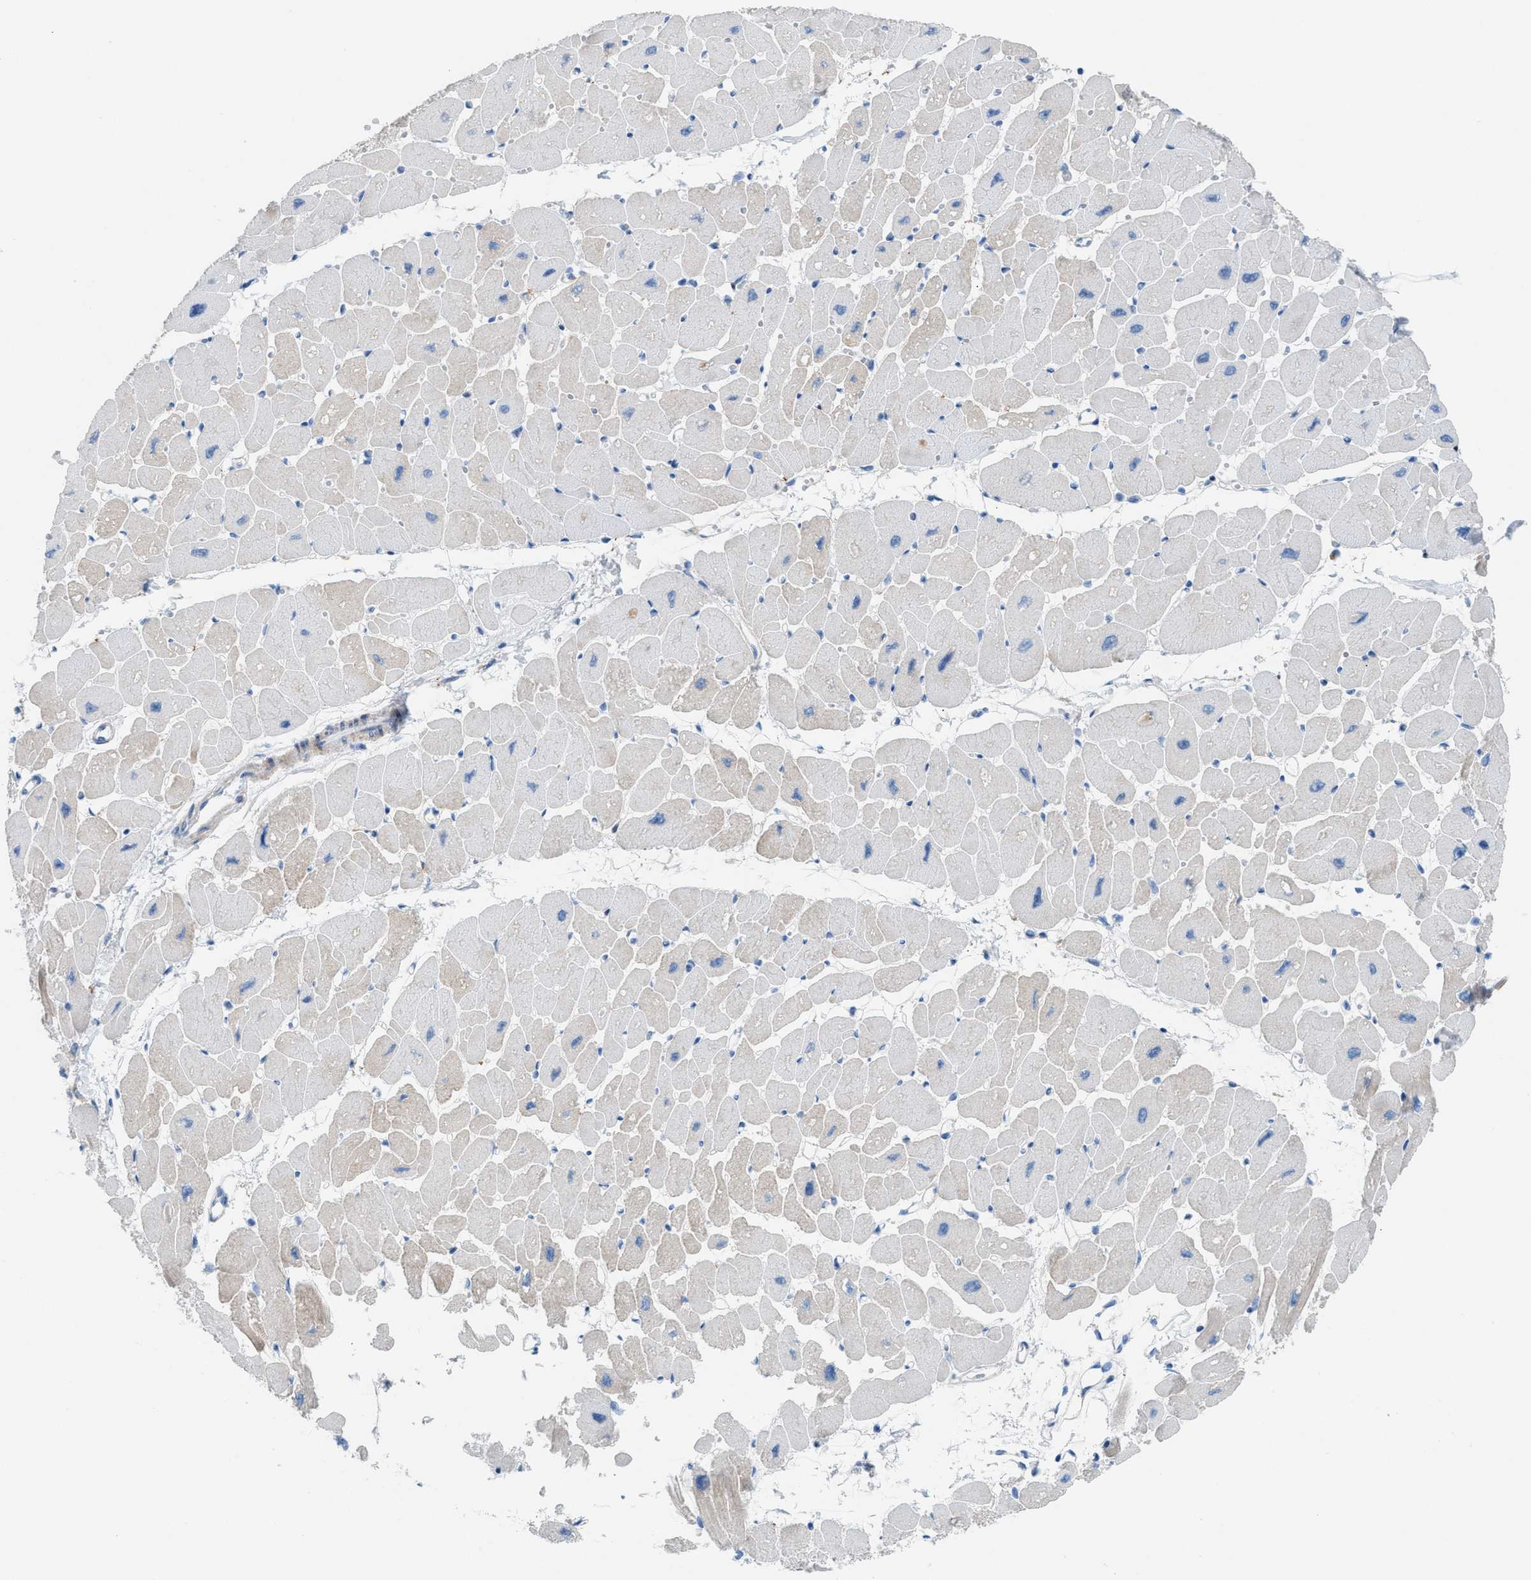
{"staining": {"intensity": "weak", "quantity": "25%-75%", "location": "cytoplasmic/membranous"}, "tissue": "heart muscle", "cell_type": "Cardiomyocytes", "image_type": "normal", "snomed": [{"axis": "morphology", "description": "Normal tissue, NOS"}, {"axis": "topography", "description": "Heart"}], "caption": "Heart muscle stained for a protein exhibits weak cytoplasmic/membranous positivity in cardiomyocytes. (DAB = brown stain, brightfield microscopy at high magnification).", "gene": "ASPA", "patient": {"sex": "female", "age": 54}}